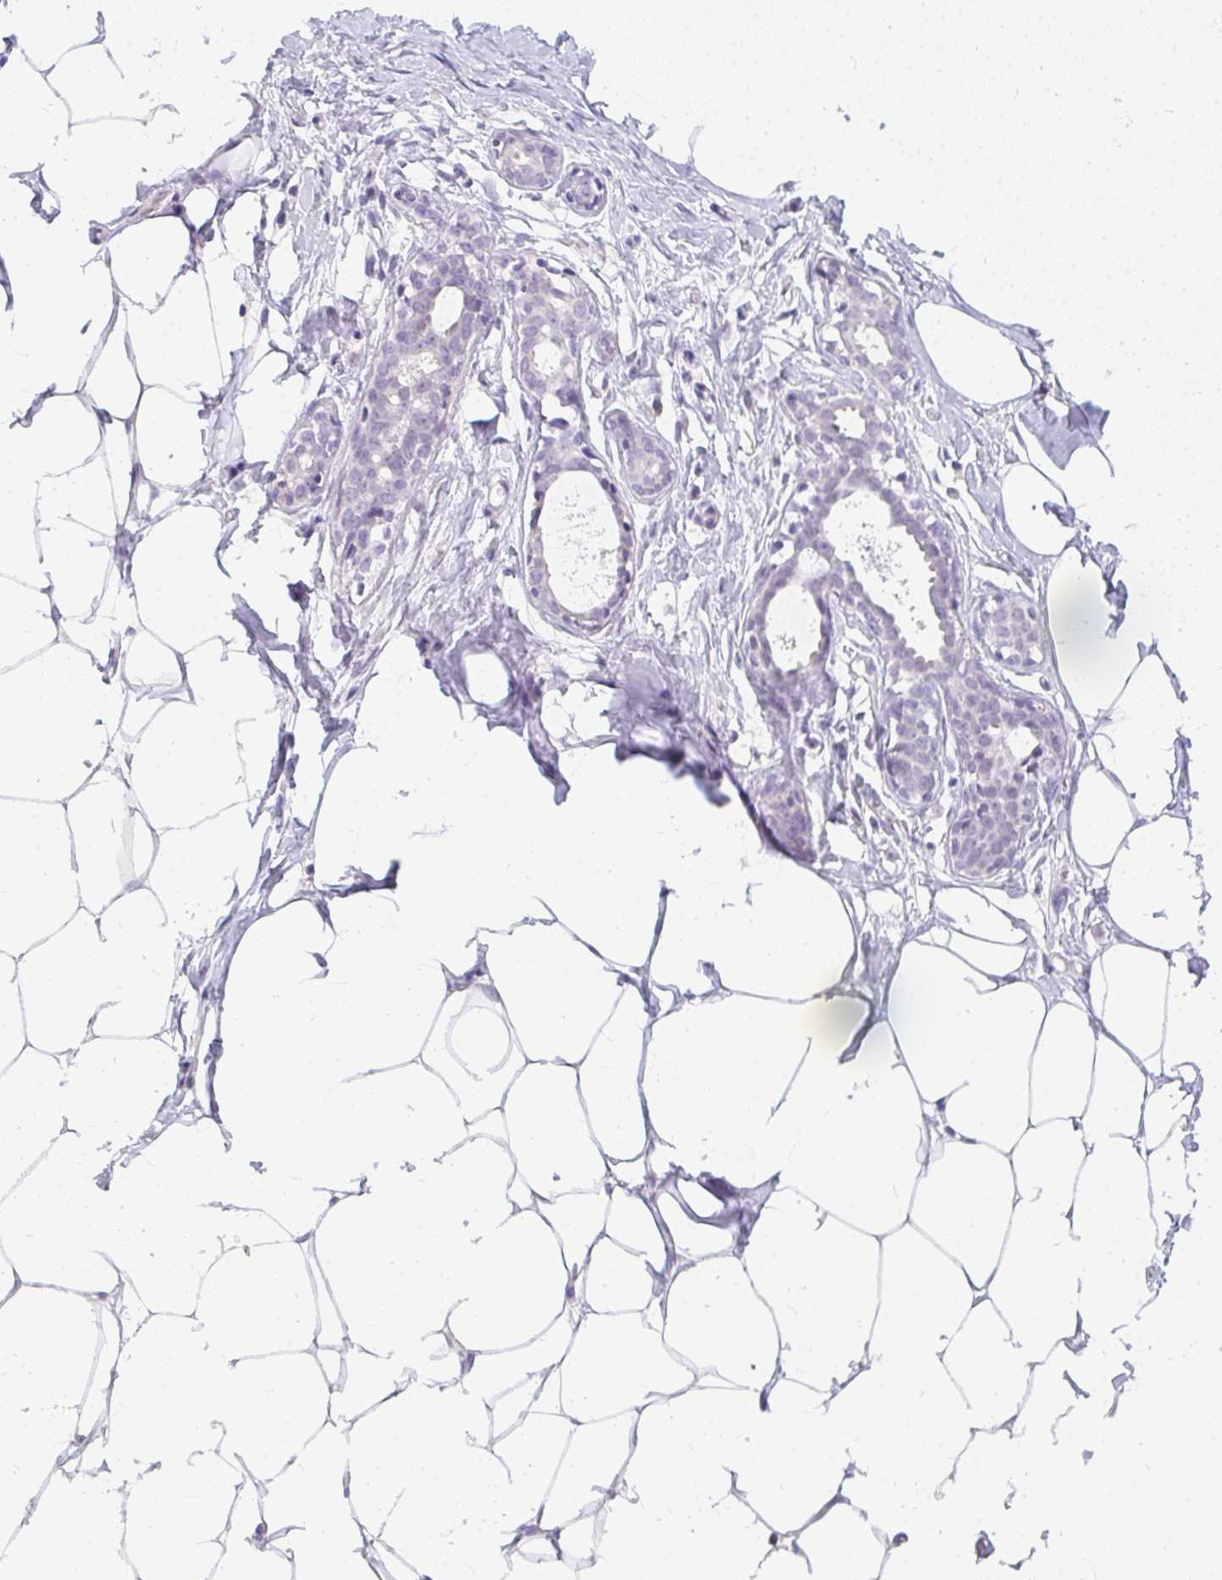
{"staining": {"intensity": "negative", "quantity": "none", "location": "none"}, "tissue": "breast", "cell_type": "Adipocytes", "image_type": "normal", "snomed": [{"axis": "morphology", "description": "Normal tissue, NOS"}, {"axis": "topography", "description": "Breast"}], "caption": "Immunohistochemistry (IHC) photomicrograph of normal breast: breast stained with DAB shows no significant protein staining in adipocytes.", "gene": "PPP1R3G", "patient": {"sex": "female", "age": 27}}